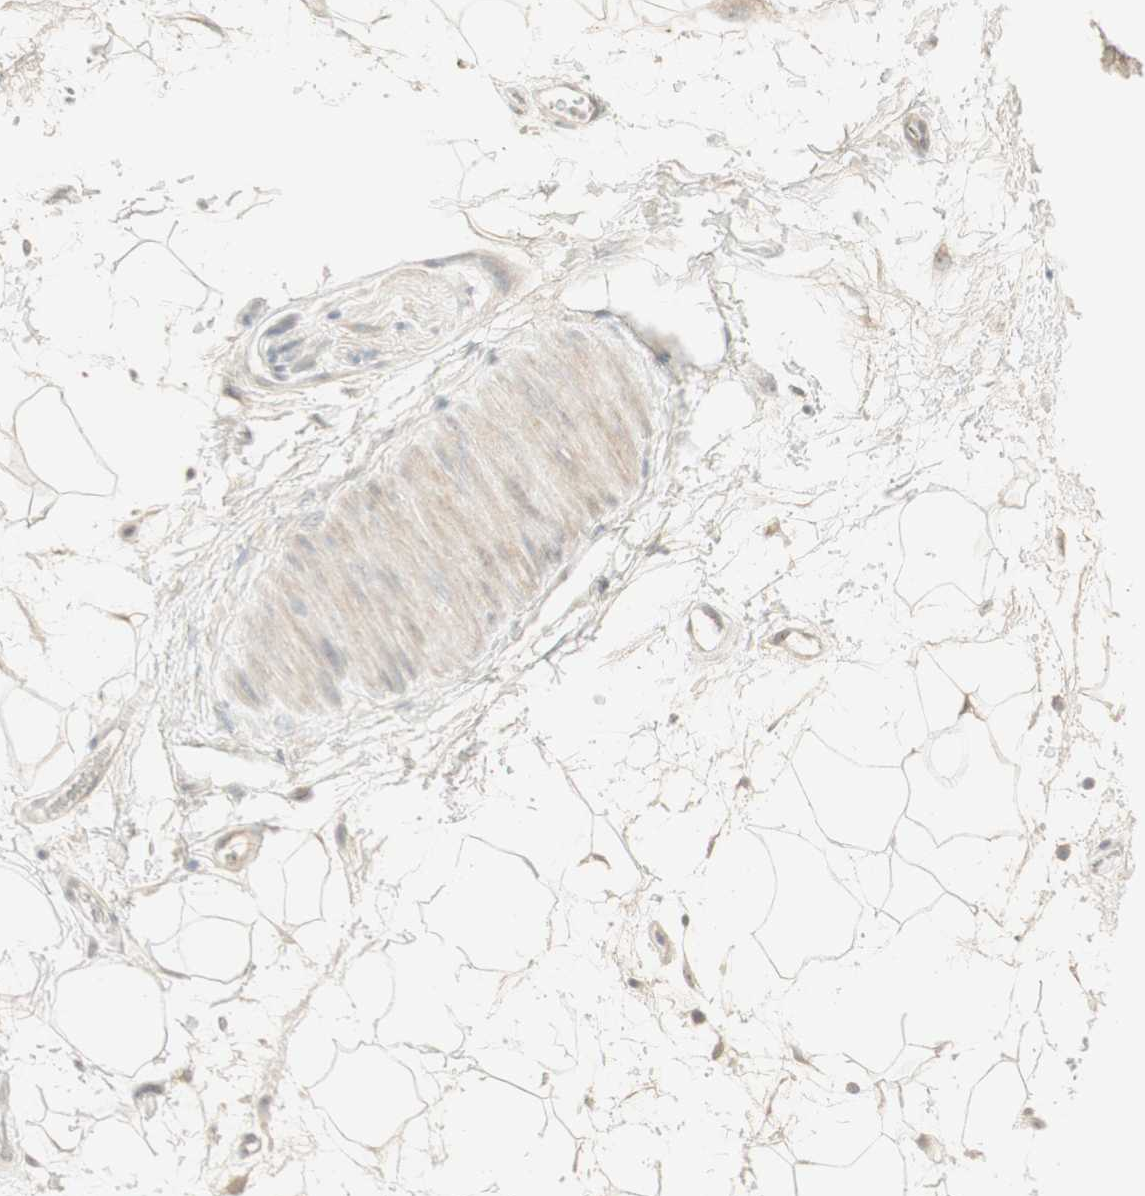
{"staining": {"intensity": "weak", "quantity": "25%-75%", "location": "cytoplasmic/membranous"}, "tissue": "adipose tissue", "cell_type": "Adipocytes", "image_type": "normal", "snomed": [{"axis": "morphology", "description": "Normal tissue, NOS"}, {"axis": "topography", "description": "Soft tissue"}], "caption": "A brown stain highlights weak cytoplasmic/membranous positivity of a protein in adipocytes of unremarkable adipose tissue.", "gene": "PLCD4", "patient": {"sex": "male", "age": 72}}